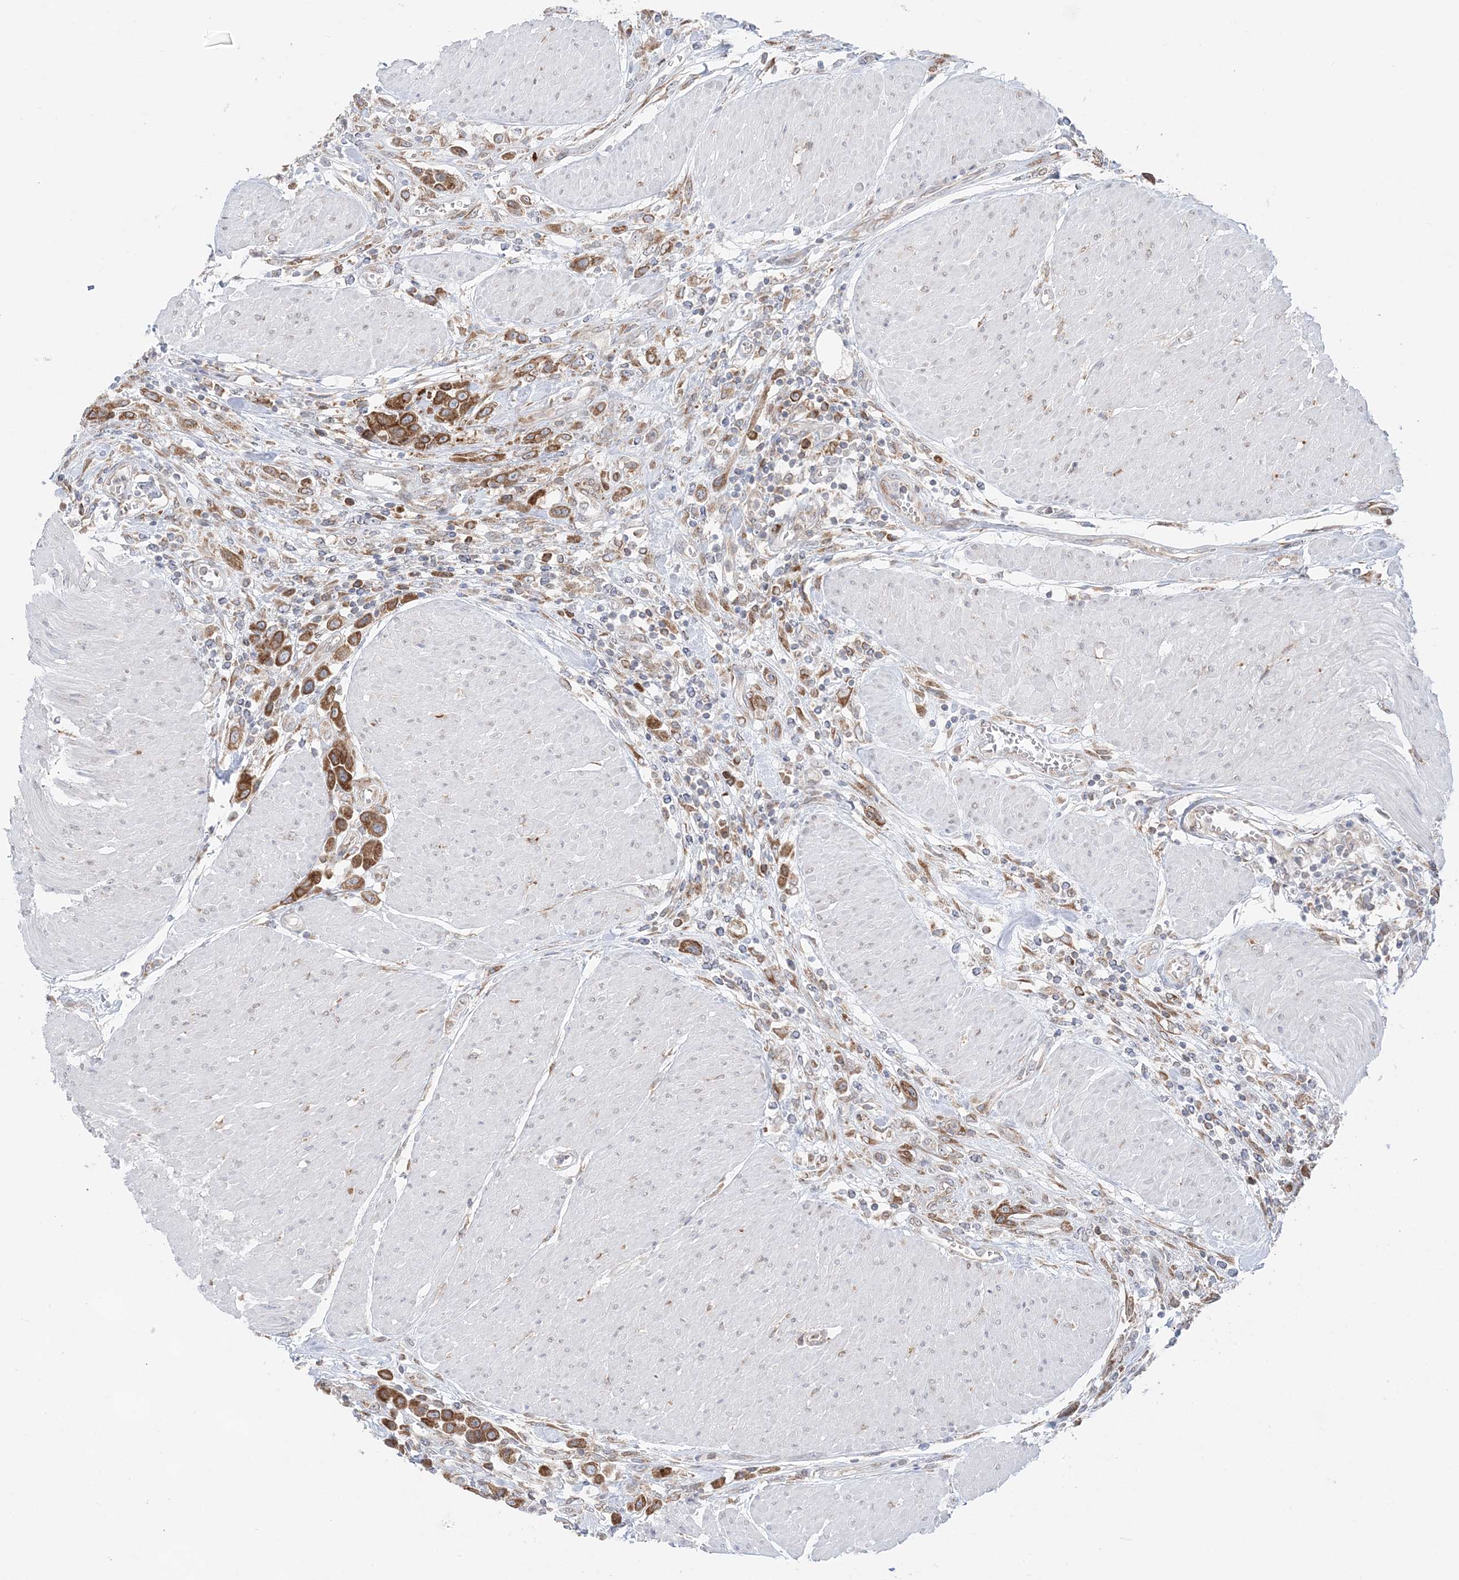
{"staining": {"intensity": "moderate", "quantity": ">75%", "location": "cytoplasmic/membranous"}, "tissue": "urothelial cancer", "cell_type": "Tumor cells", "image_type": "cancer", "snomed": [{"axis": "morphology", "description": "Urothelial carcinoma, High grade"}, {"axis": "topography", "description": "Urinary bladder"}], "caption": "High-grade urothelial carcinoma stained with immunohistochemistry exhibits moderate cytoplasmic/membranous positivity in about >75% of tumor cells. (Stains: DAB in brown, nuclei in blue, Microscopy: brightfield microscopy at high magnification).", "gene": "TMED10", "patient": {"sex": "male", "age": 50}}